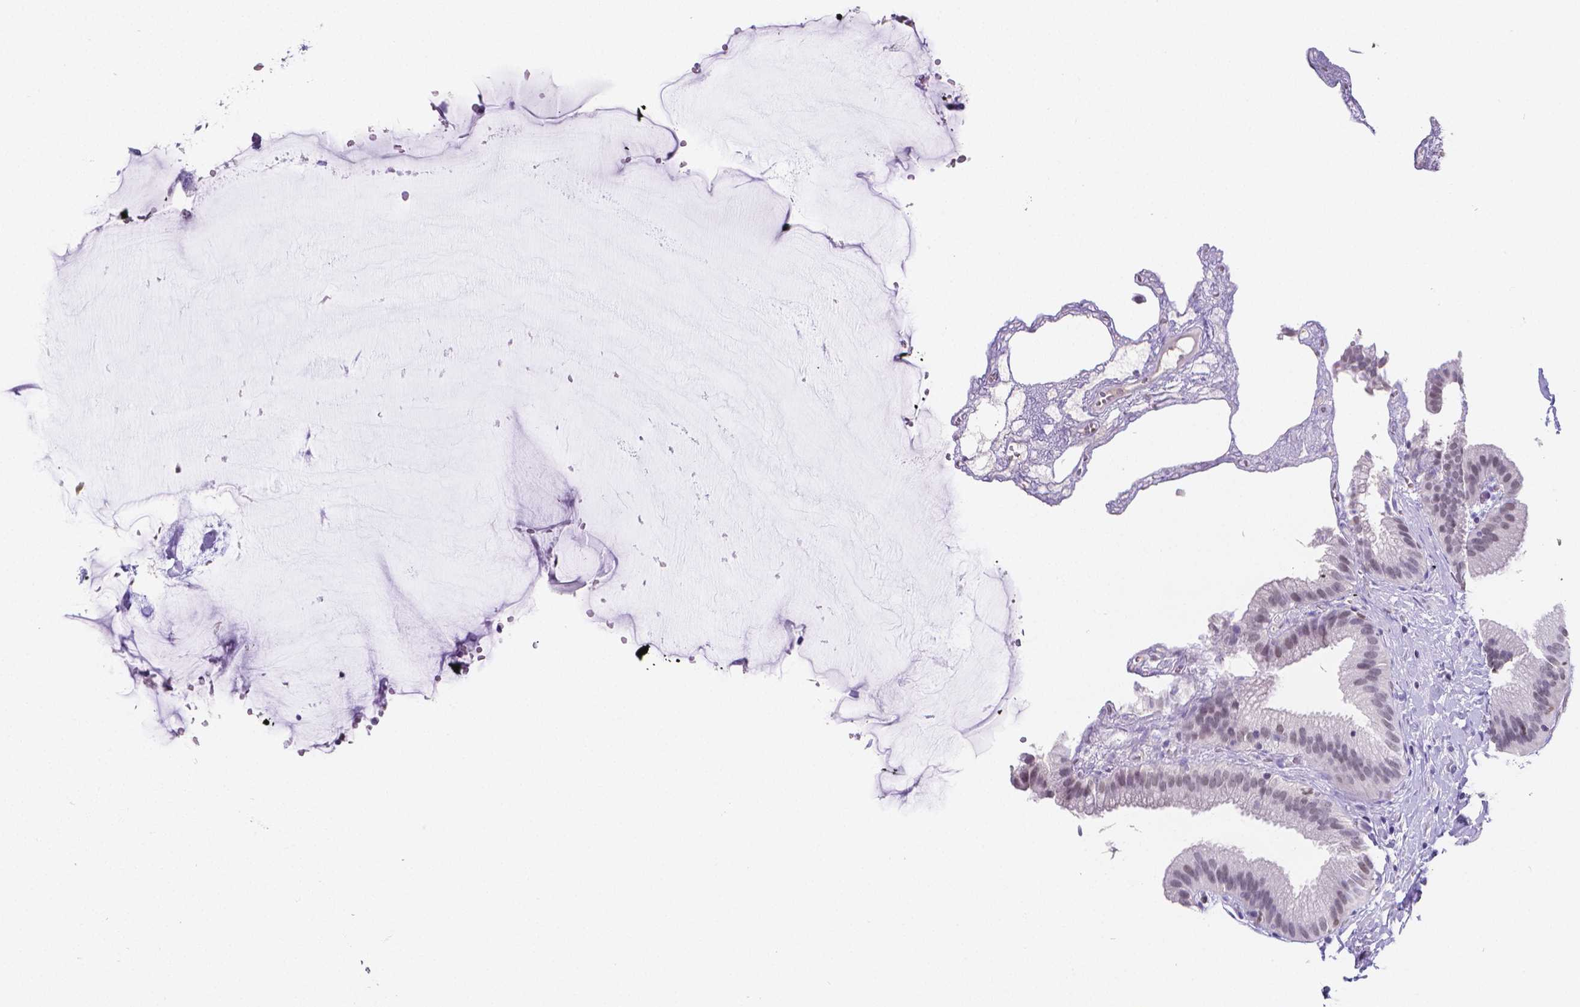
{"staining": {"intensity": "negative", "quantity": "none", "location": "none"}, "tissue": "gallbladder", "cell_type": "Glandular cells", "image_type": "normal", "snomed": [{"axis": "morphology", "description": "Normal tissue, NOS"}, {"axis": "topography", "description": "Gallbladder"}], "caption": "The image shows no significant positivity in glandular cells of gallbladder.", "gene": "MEF2C", "patient": {"sex": "female", "age": 63}}